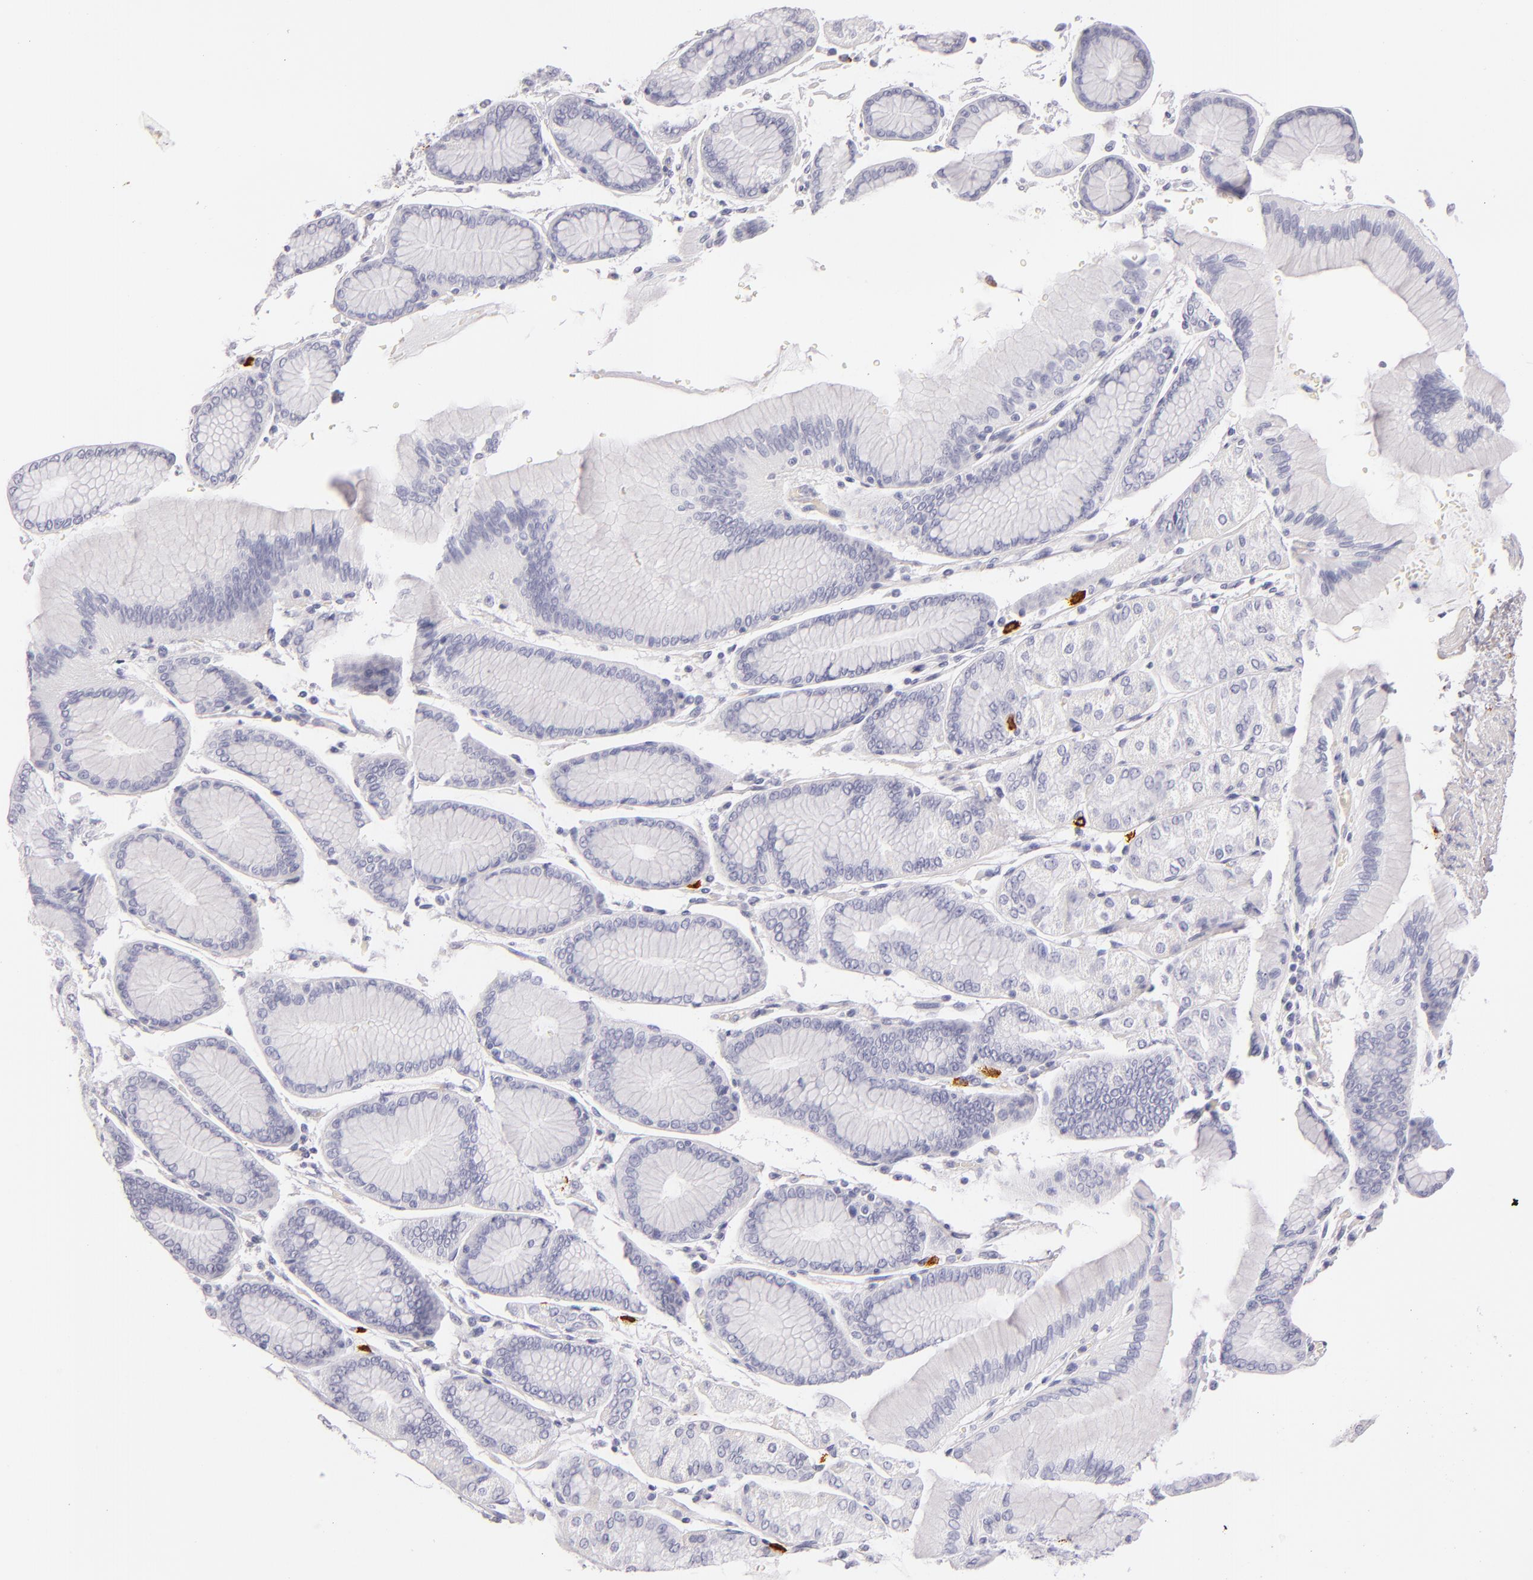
{"staining": {"intensity": "negative", "quantity": "none", "location": "none"}, "tissue": "stomach cancer", "cell_type": "Tumor cells", "image_type": "cancer", "snomed": [{"axis": "morphology", "description": "Adenocarcinoma, NOS"}, {"axis": "topography", "description": "Stomach, upper"}], "caption": "High magnification brightfield microscopy of stomach adenocarcinoma stained with DAB (brown) and counterstained with hematoxylin (blue): tumor cells show no significant expression. (DAB immunohistochemistry with hematoxylin counter stain).", "gene": "TPSD1", "patient": {"sex": "female", "age": 50}}